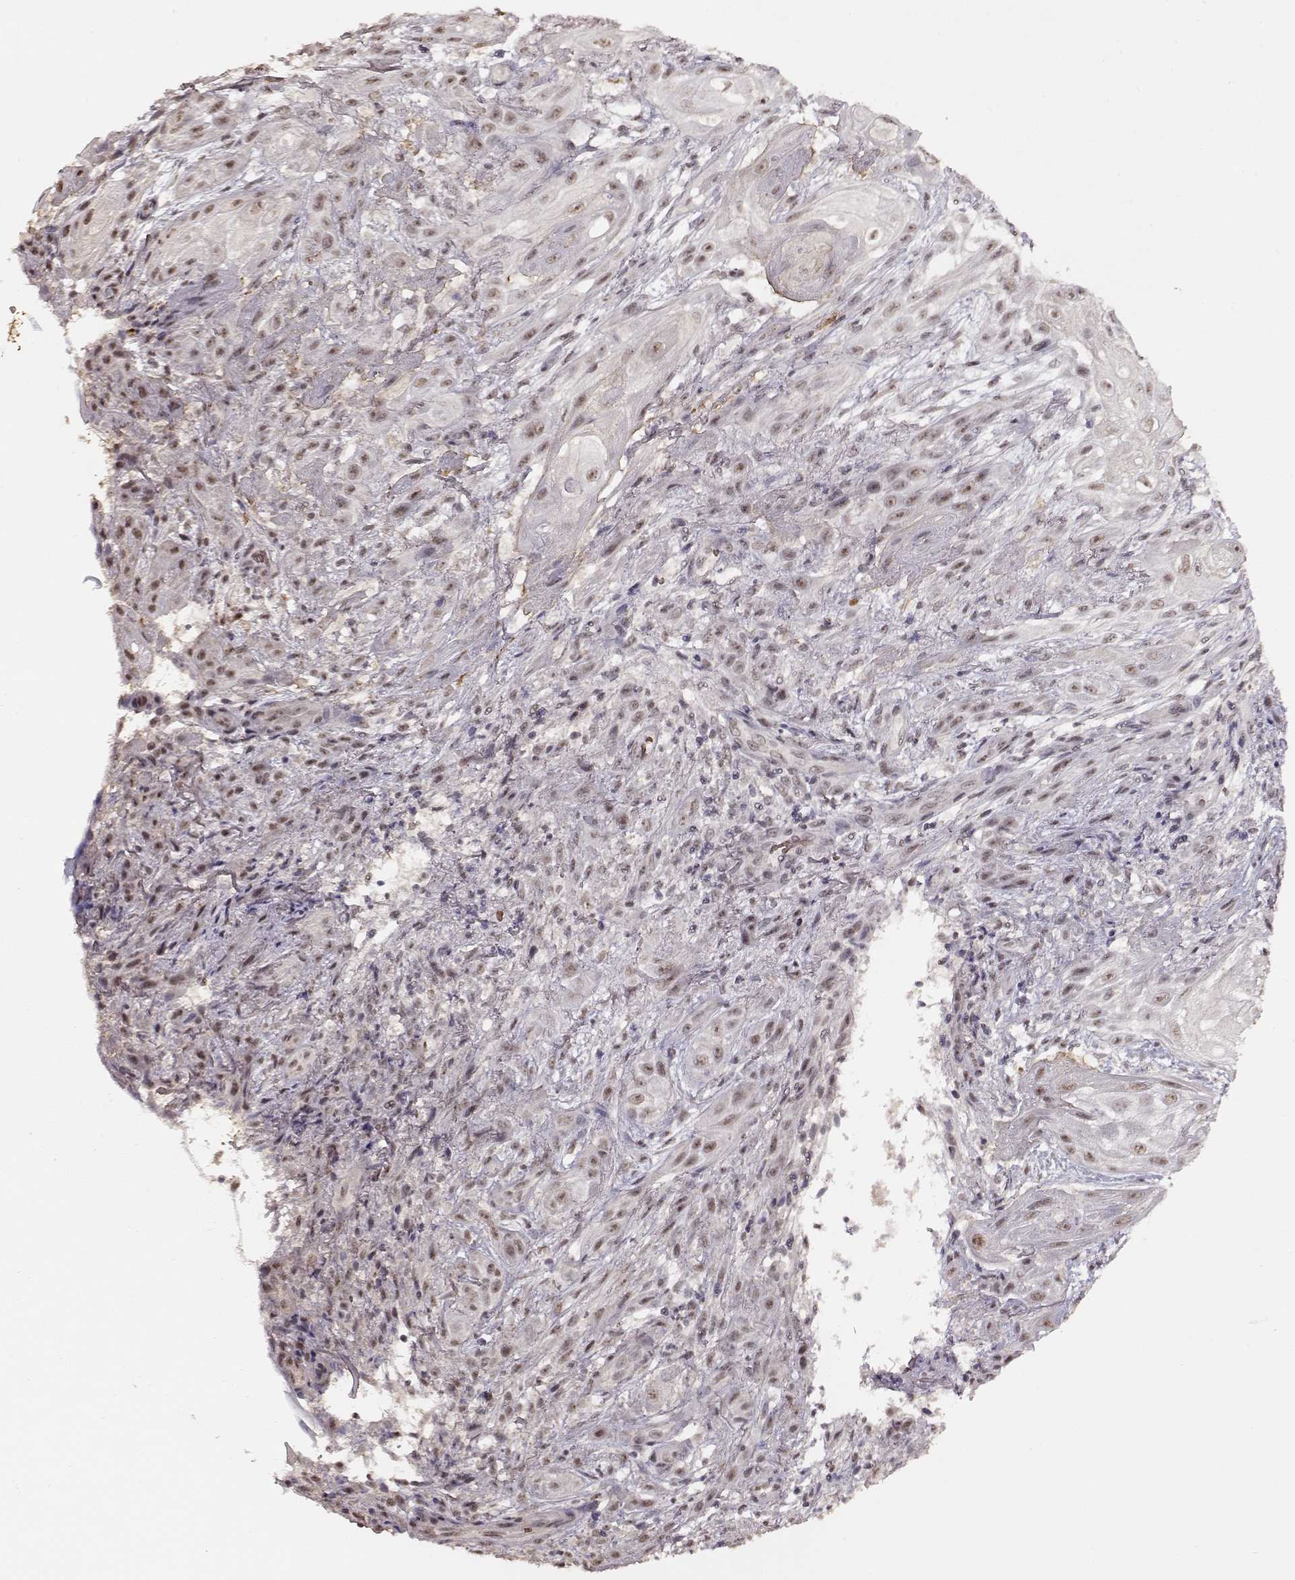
{"staining": {"intensity": "weak", "quantity": ">75%", "location": "nuclear"}, "tissue": "skin cancer", "cell_type": "Tumor cells", "image_type": "cancer", "snomed": [{"axis": "morphology", "description": "Squamous cell carcinoma, NOS"}, {"axis": "topography", "description": "Skin"}], "caption": "Immunohistochemistry (IHC) photomicrograph of human squamous cell carcinoma (skin) stained for a protein (brown), which exhibits low levels of weak nuclear expression in approximately >75% of tumor cells.", "gene": "PCP4", "patient": {"sex": "male", "age": 62}}